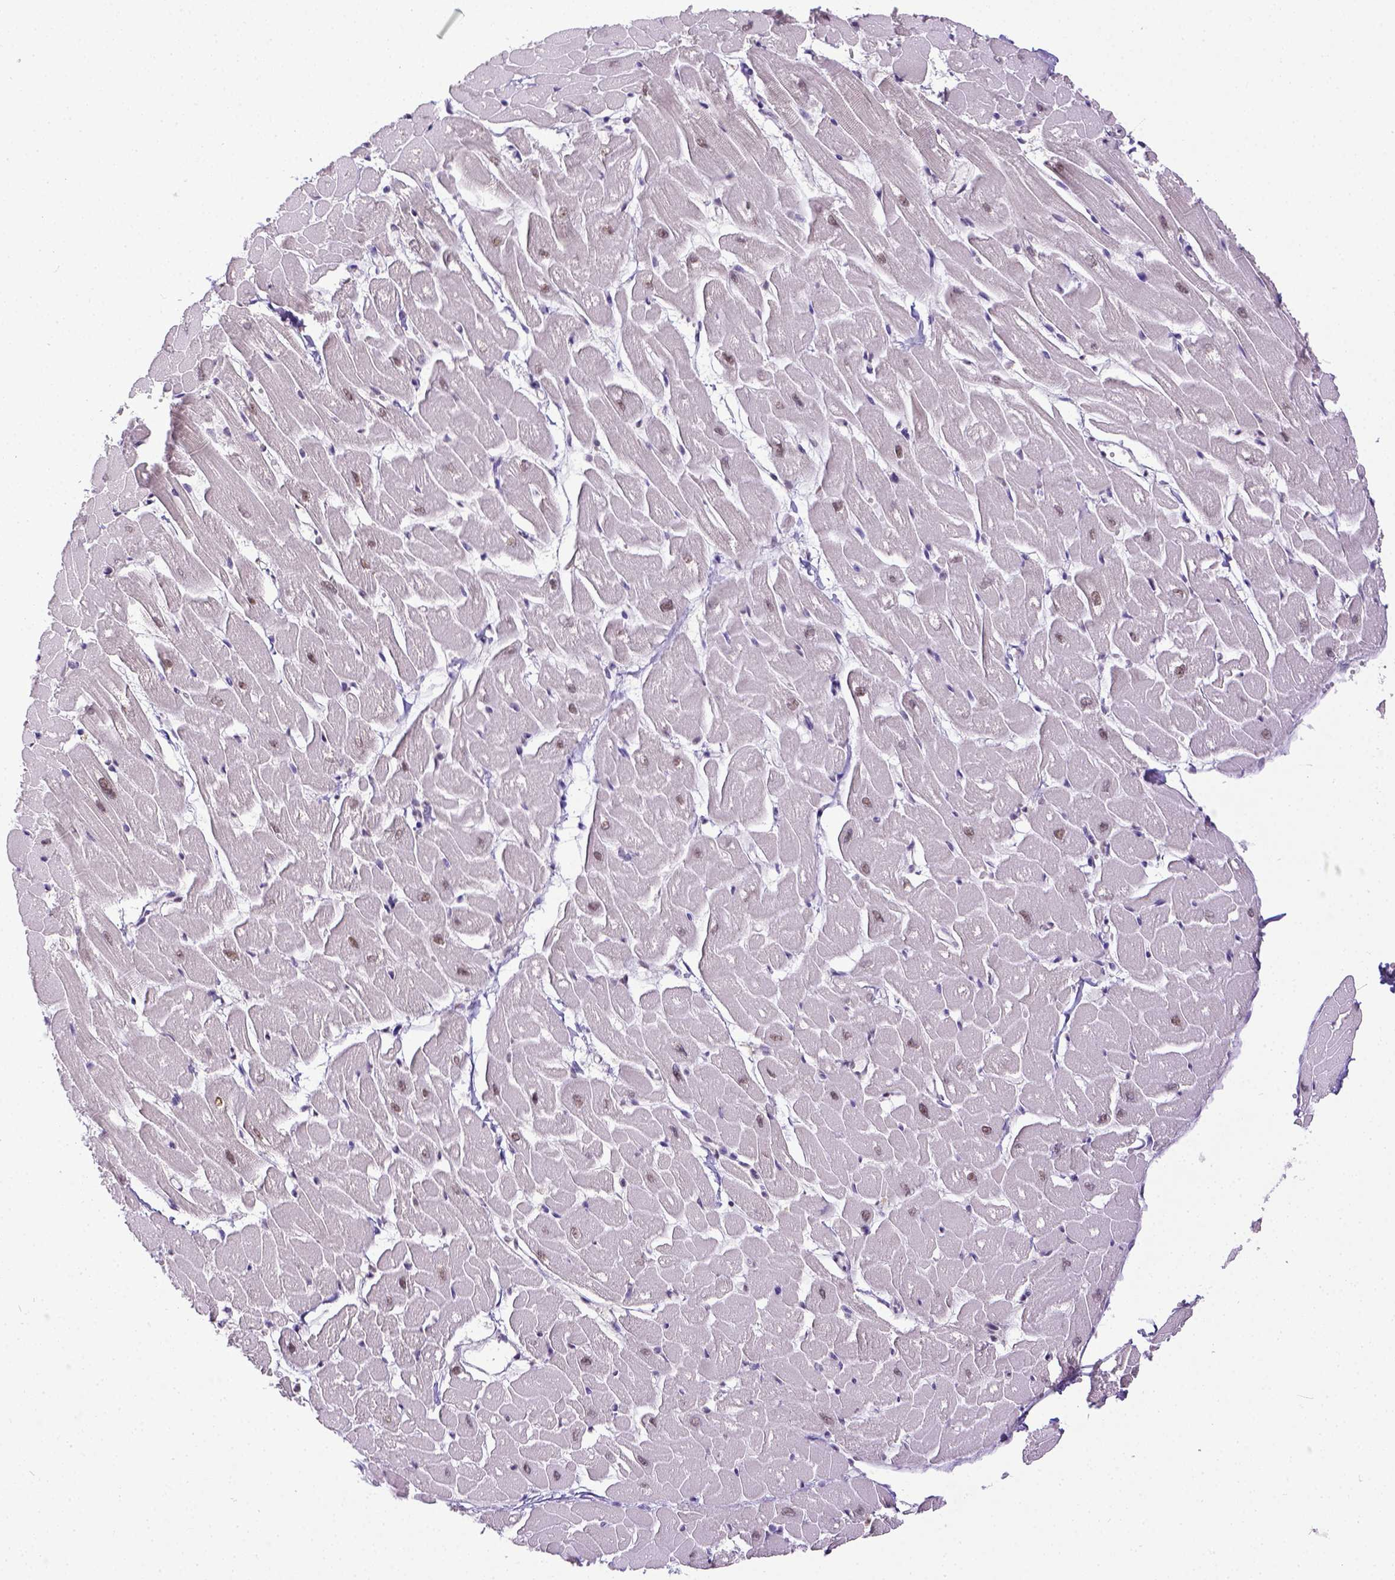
{"staining": {"intensity": "moderate", "quantity": ">75%", "location": "nuclear"}, "tissue": "heart muscle", "cell_type": "Cardiomyocytes", "image_type": "normal", "snomed": [{"axis": "morphology", "description": "Normal tissue, NOS"}, {"axis": "topography", "description": "Heart"}], "caption": "Protein staining of benign heart muscle demonstrates moderate nuclear expression in approximately >75% of cardiomyocytes.", "gene": "ERCC1", "patient": {"sex": "male", "age": 57}}